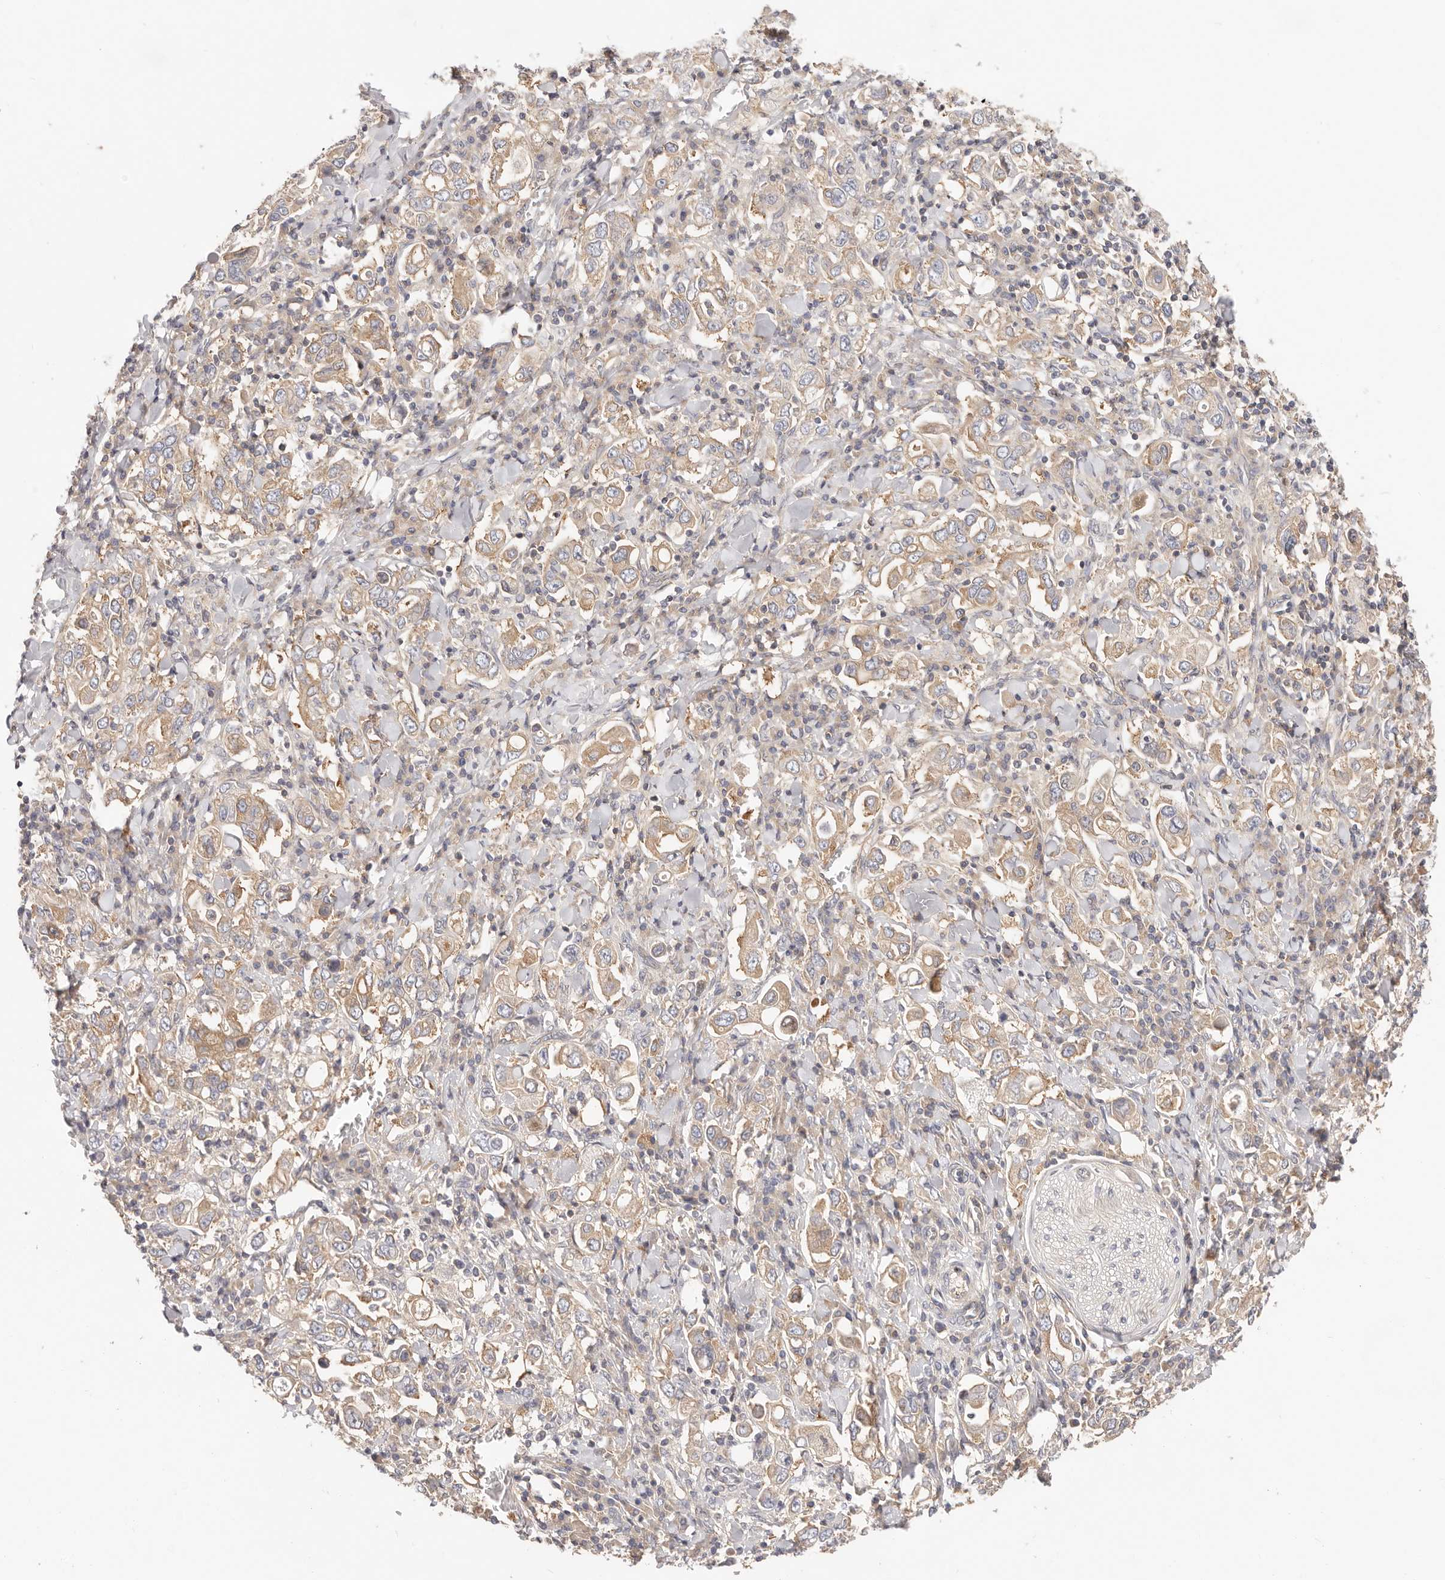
{"staining": {"intensity": "moderate", "quantity": ">75%", "location": "cytoplasmic/membranous"}, "tissue": "stomach cancer", "cell_type": "Tumor cells", "image_type": "cancer", "snomed": [{"axis": "morphology", "description": "Adenocarcinoma, NOS"}, {"axis": "topography", "description": "Stomach, upper"}], "caption": "Stomach cancer (adenocarcinoma) tissue demonstrates moderate cytoplasmic/membranous positivity in approximately >75% of tumor cells, visualized by immunohistochemistry.", "gene": "KCMF1", "patient": {"sex": "male", "age": 62}}